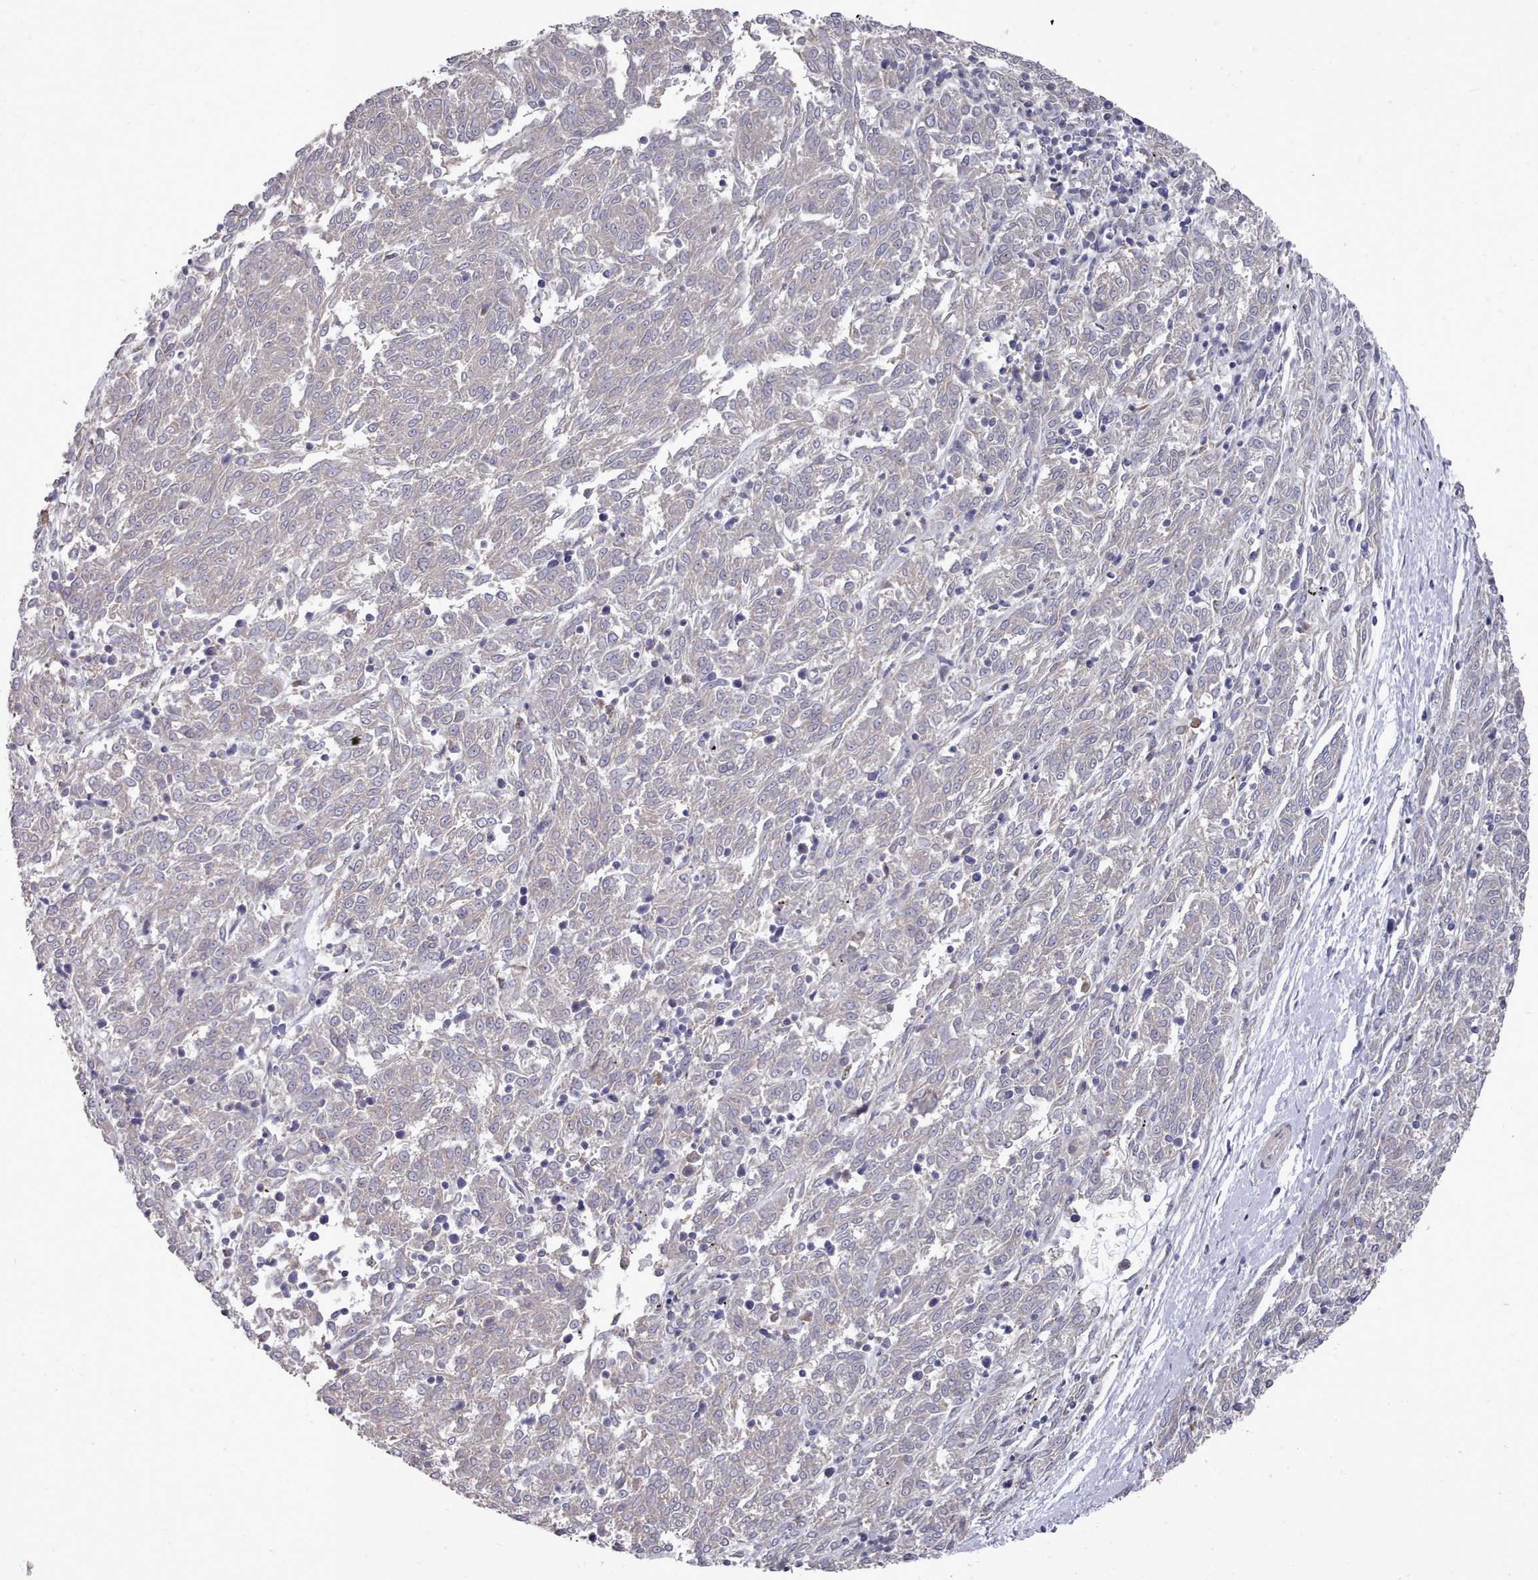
{"staining": {"intensity": "negative", "quantity": "none", "location": "none"}, "tissue": "melanoma", "cell_type": "Tumor cells", "image_type": "cancer", "snomed": [{"axis": "morphology", "description": "Malignant melanoma, NOS"}, {"axis": "topography", "description": "Skin"}], "caption": "Tumor cells are negative for brown protein staining in melanoma.", "gene": "ACKR3", "patient": {"sex": "female", "age": 72}}